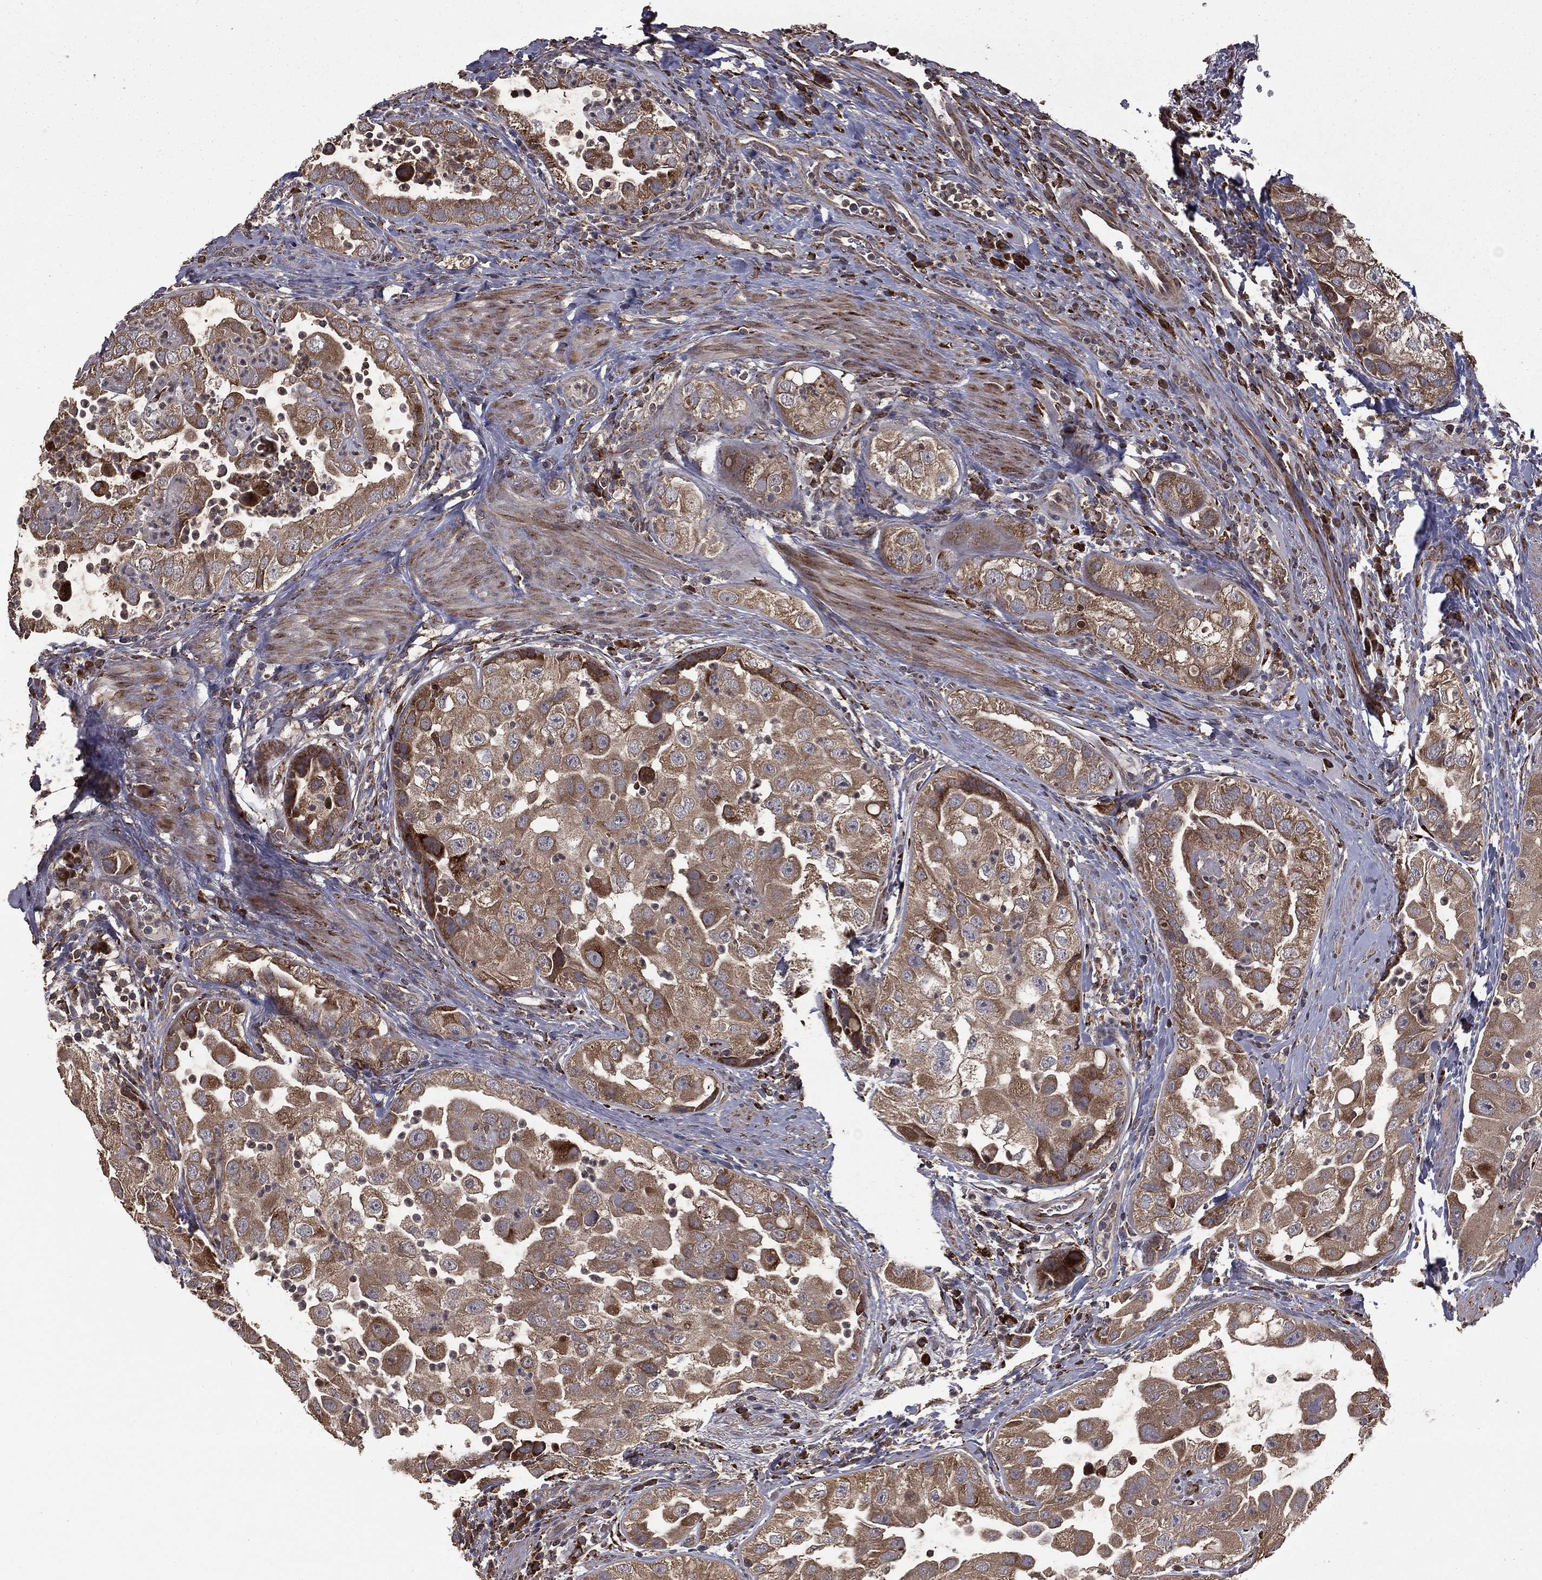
{"staining": {"intensity": "moderate", "quantity": ">75%", "location": "cytoplasmic/membranous"}, "tissue": "urothelial cancer", "cell_type": "Tumor cells", "image_type": "cancer", "snomed": [{"axis": "morphology", "description": "Urothelial carcinoma, High grade"}, {"axis": "topography", "description": "Urinary bladder"}], "caption": "Protein staining reveals moderate cytoplasmic/membranous expression in about >75% of tumor cells in high-grade urothelial carcinoma.", "gene": "OLFML1", "patient": {"sex": "female", "age": 41}}